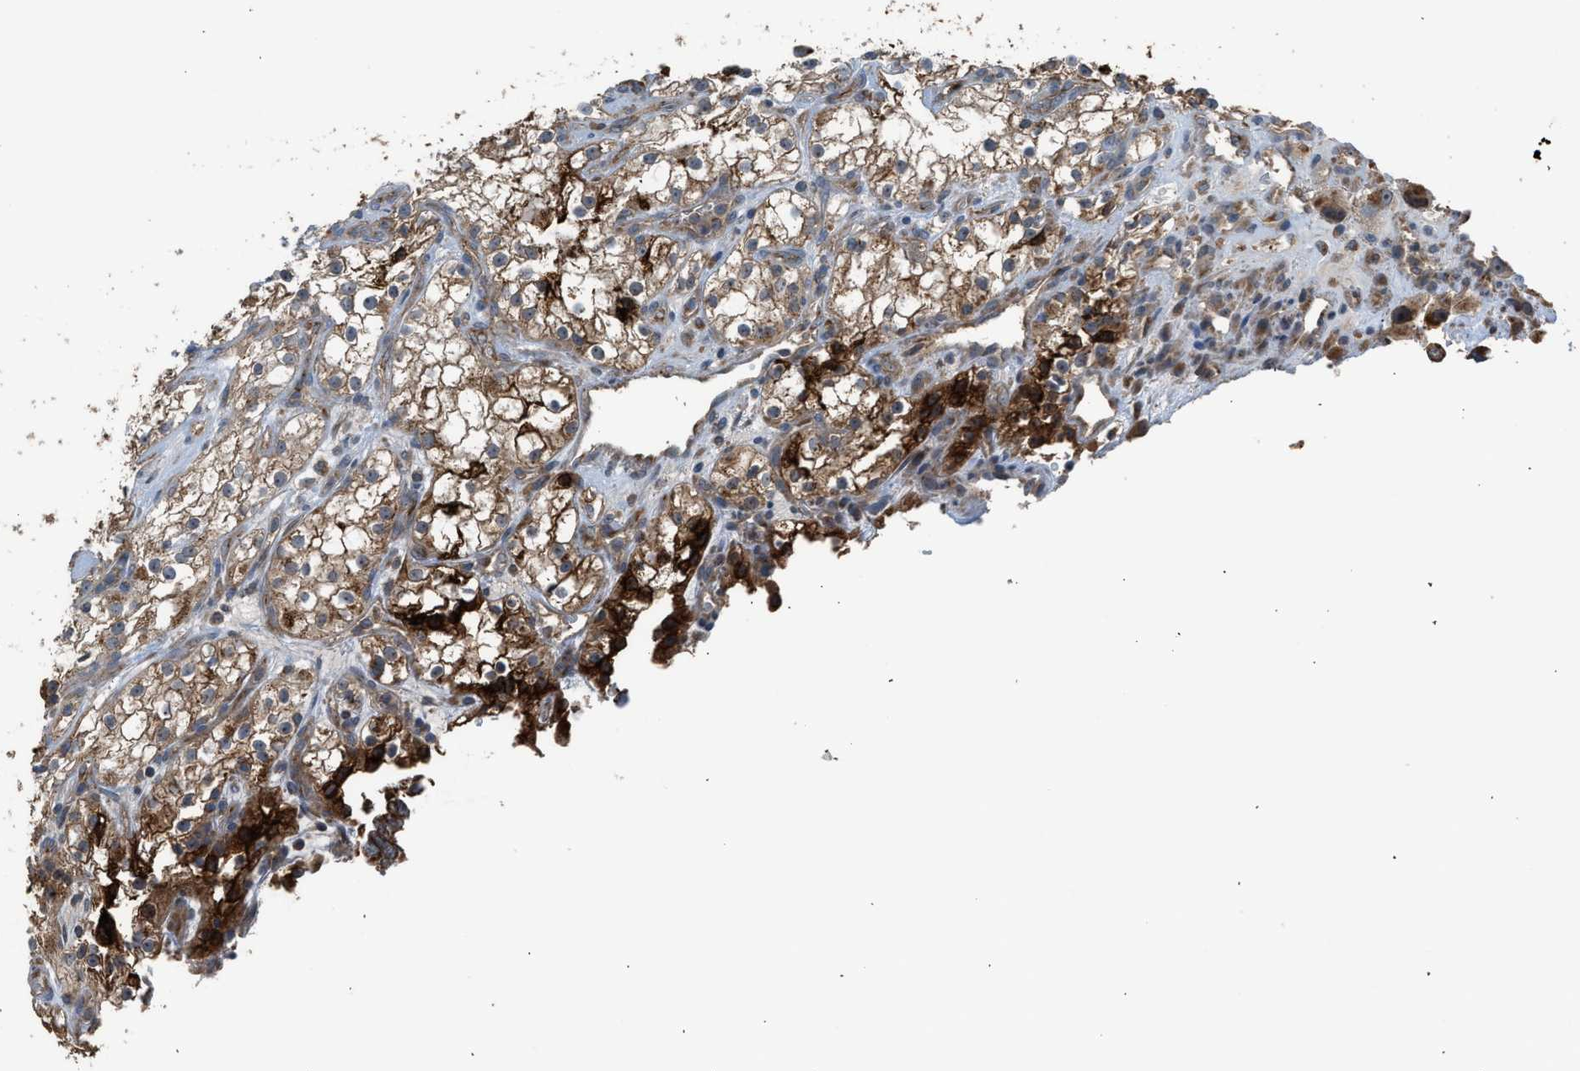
{"staining": {"intensity": "strong", "quantity": ">75%", "location": "cytoplasmic/membranous"}, "tissue": "renal cancer", "cell_type": "Tumor cells", "image_type": "cancer", "snomed": [{"axis": "morphology", "description": "Adenocarcinoma, NOS"}, {"axis": "topography", "description": "Kidney"}], "caption": "Tumor cells demonstrate strong cytoplasmic/membranous positivity in approximately >75% of cells in adenocarcinoma (renal).", "gene": "STARD3", "patient": {"sex": "female", "age": 52}}